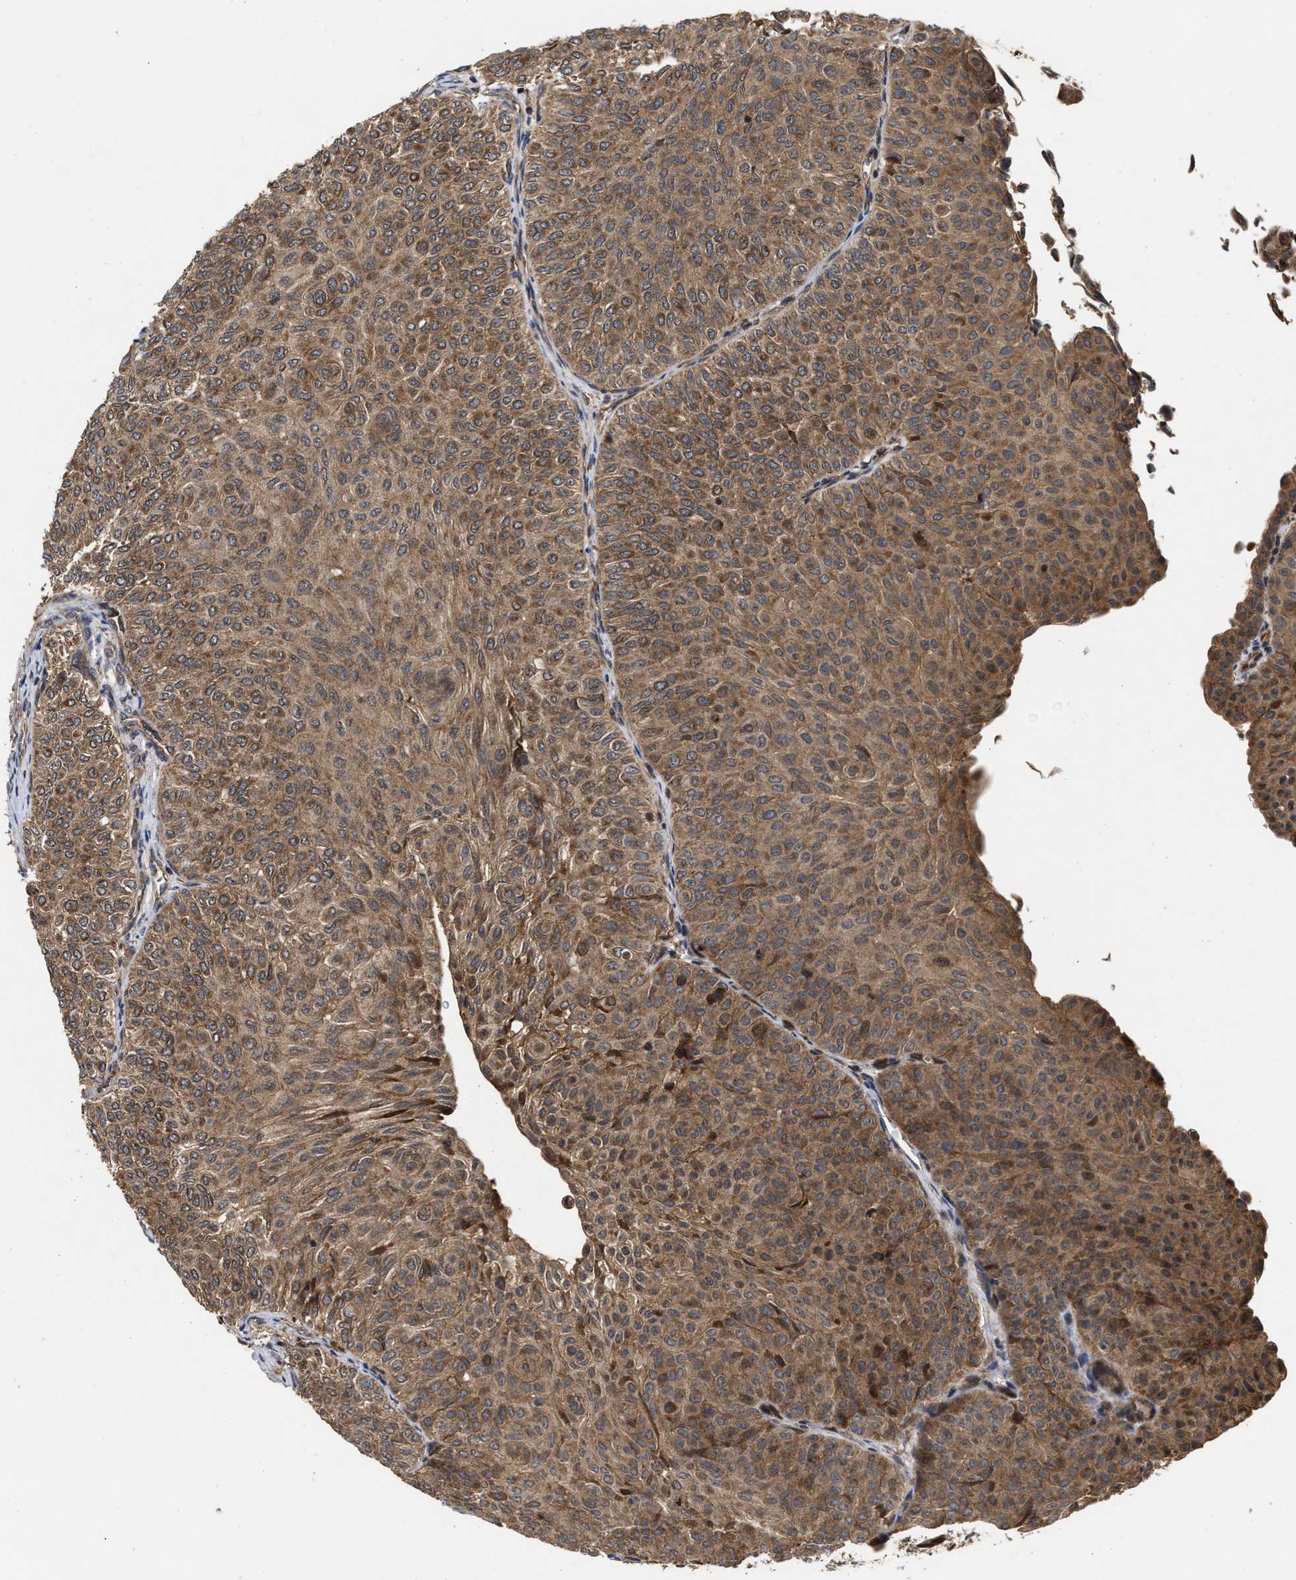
{"staining": {"intensity": "moderate", "quantity": ">75%", "location": "cytoplasmic/membranous"}, "tissue": "urothelial cancer", "cell_type": "Tumor cells", "image_type": "cancer", "snomed": [{"axis": "morphology", "description": "Urothelial carcinoma, Low grade"}, {"axis": "topography", "description": "Urinary bladder"}], "caption": "Low-grade urothelial carcinoma stained with a brown dye shows moderate cytoplasmic/membranous positive staining in approximately >75% of tumor cells.", "gene": "CFLAR", "patient": {"sex": "male", "age": 78}}